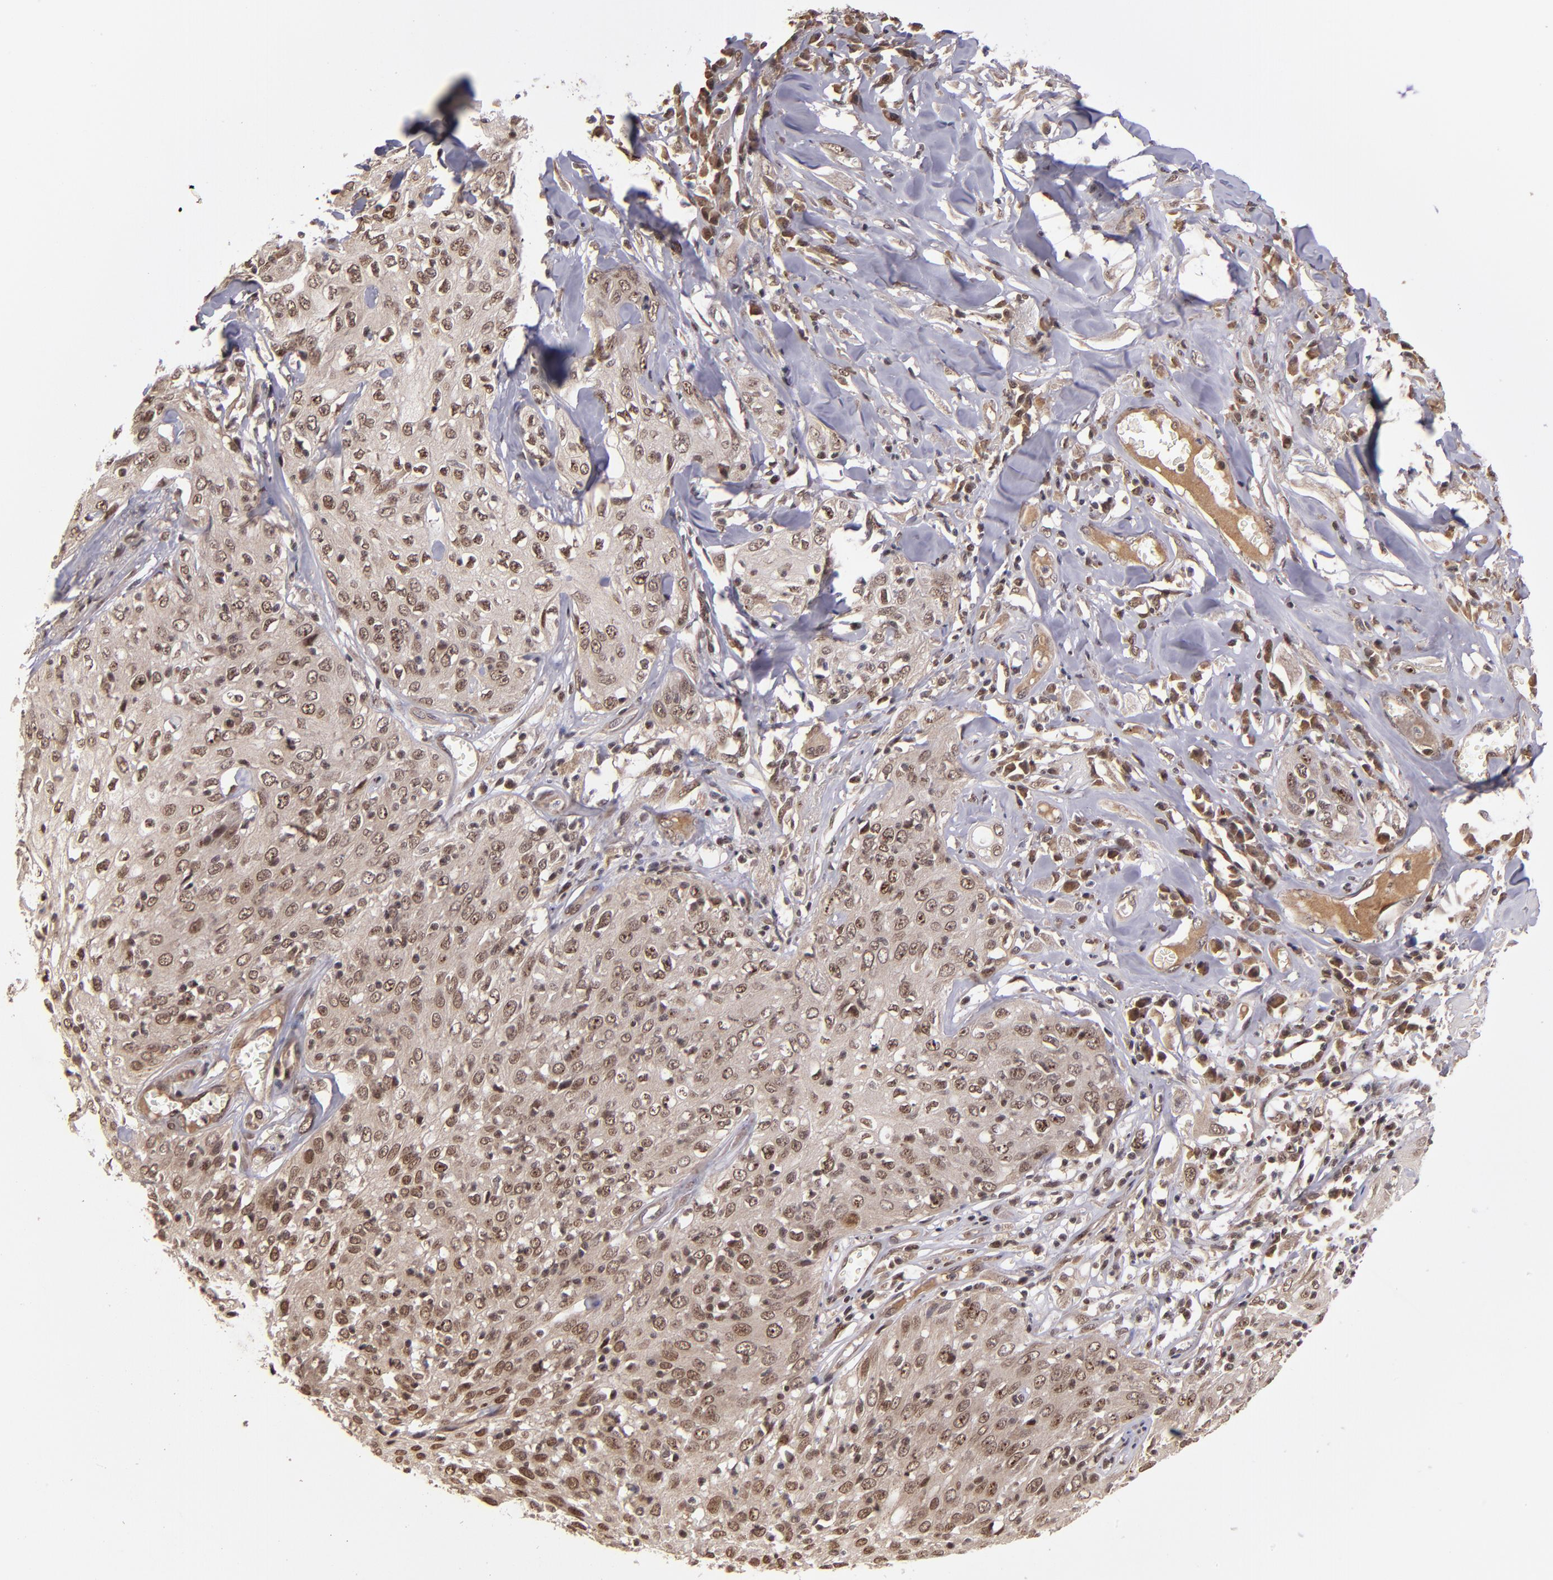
{"staining": {"intensity": "moderate", "quantity": ">75%", "location": "cytoplasmic/membranous,nuclear"}, "tissue": "skin cancer", "cell_type": "Tumor cells", "image_type": "cancer", "snomed": [{"axis": "morphology", "description": "Squamous cell carcinoma, NOS"}, {"axis": "topography", "description": "Skin"}], "caption": "Tumor cells exhibit medium levels of moderate cytoplasmic/membranous and nuclear expression in about >75% of cells in human skin cancer.", "gene": "ABHD12B", "patient": {"sex": "male", "age": 65}}